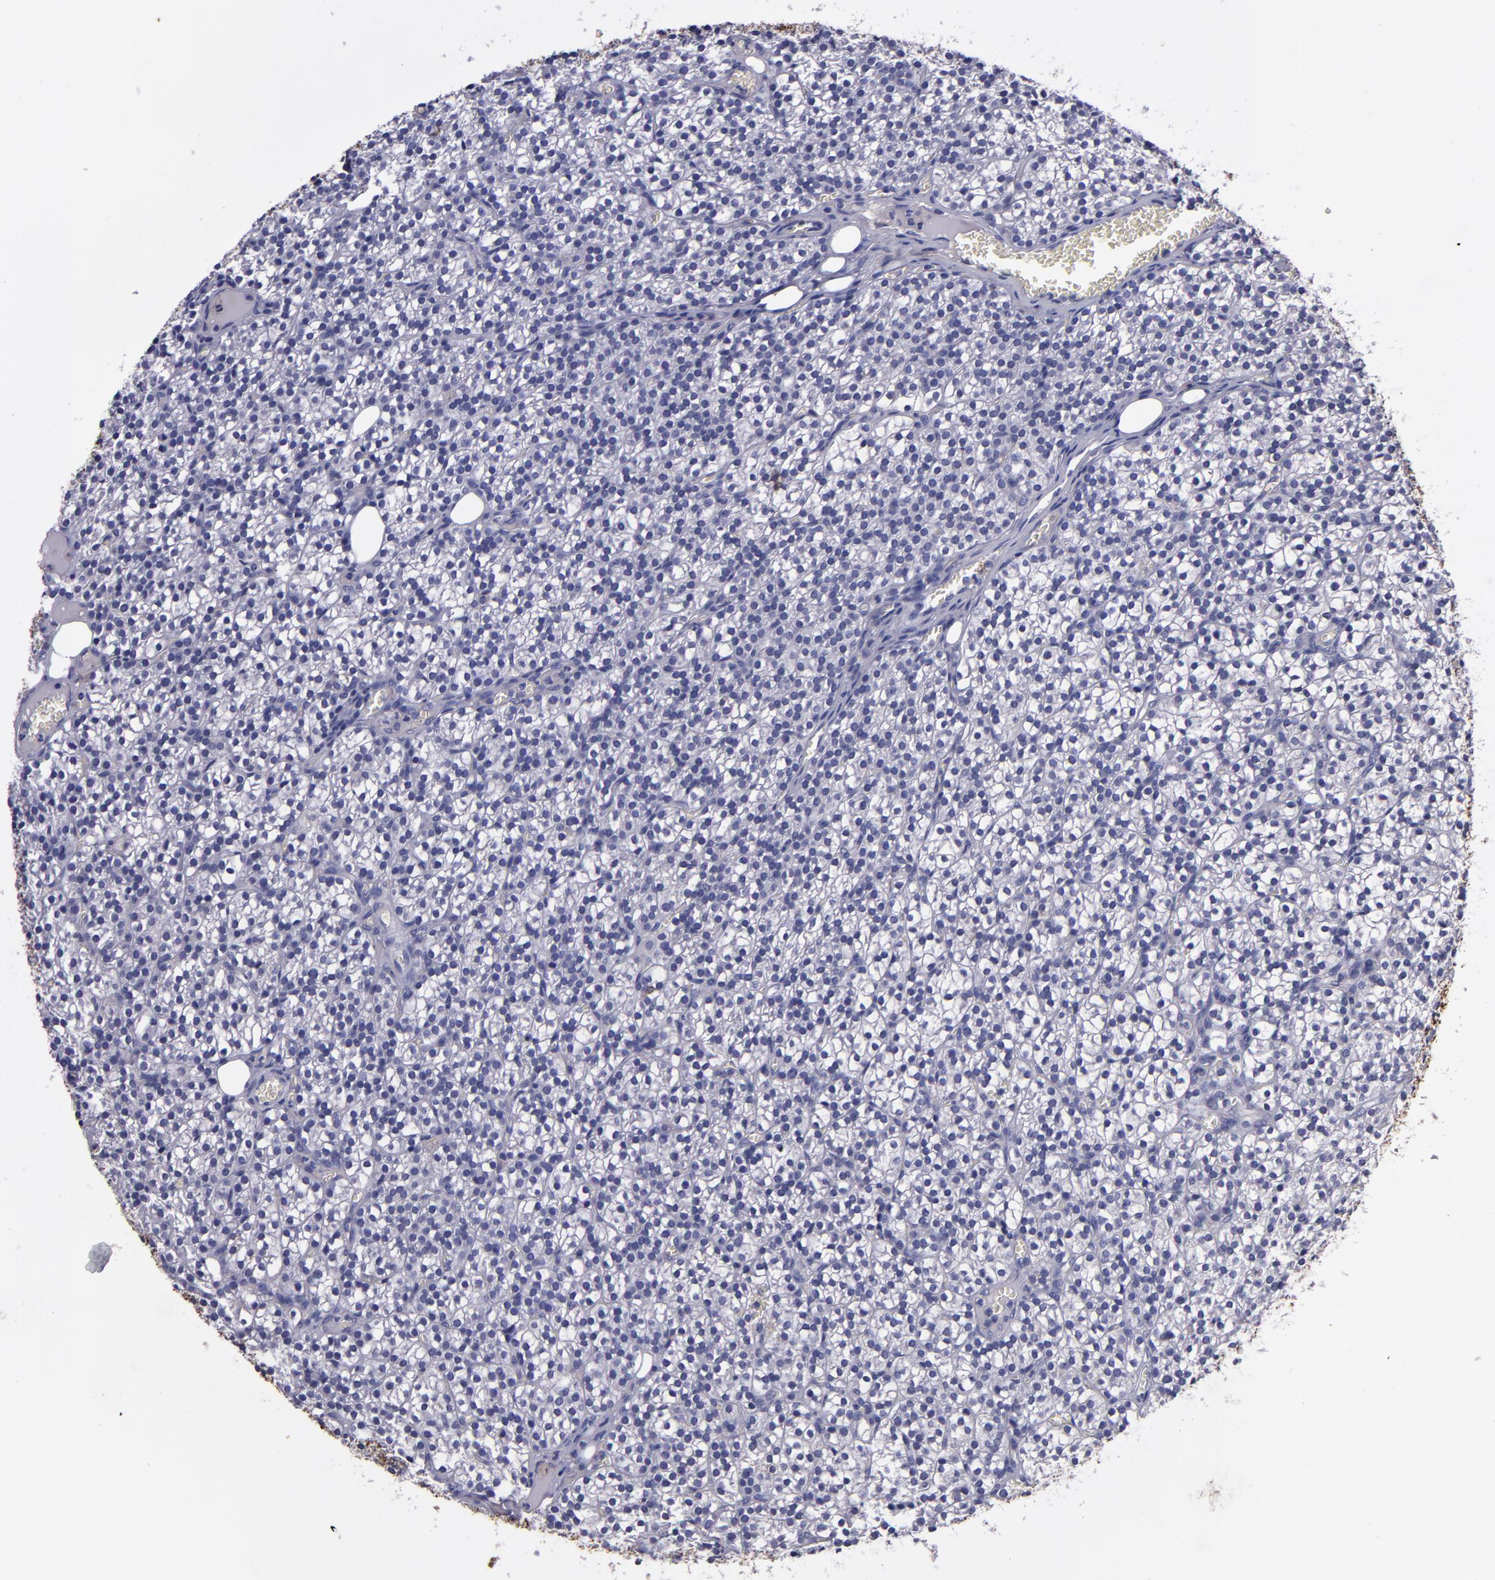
{"staining": {"intensity": "negative", "quantity": "none", "location": "none"}, "tissue": "parathyroid gland", "cell_type": "Glandular cells", "image_type": "normal", "snomed": [{"axis": "morphology", "description": "Normal tissue, NOS"}, {"axis": "topography", "description": "Parathyroid gland"}], "caption": "DAB immunohistochemical staining of normal human parathyroid gland demonstrates no significant expression in glandular cells. Nuclei are stained in blue.", "gene": "MFGE8", "patient": {"sex": "female", "age": 17}}